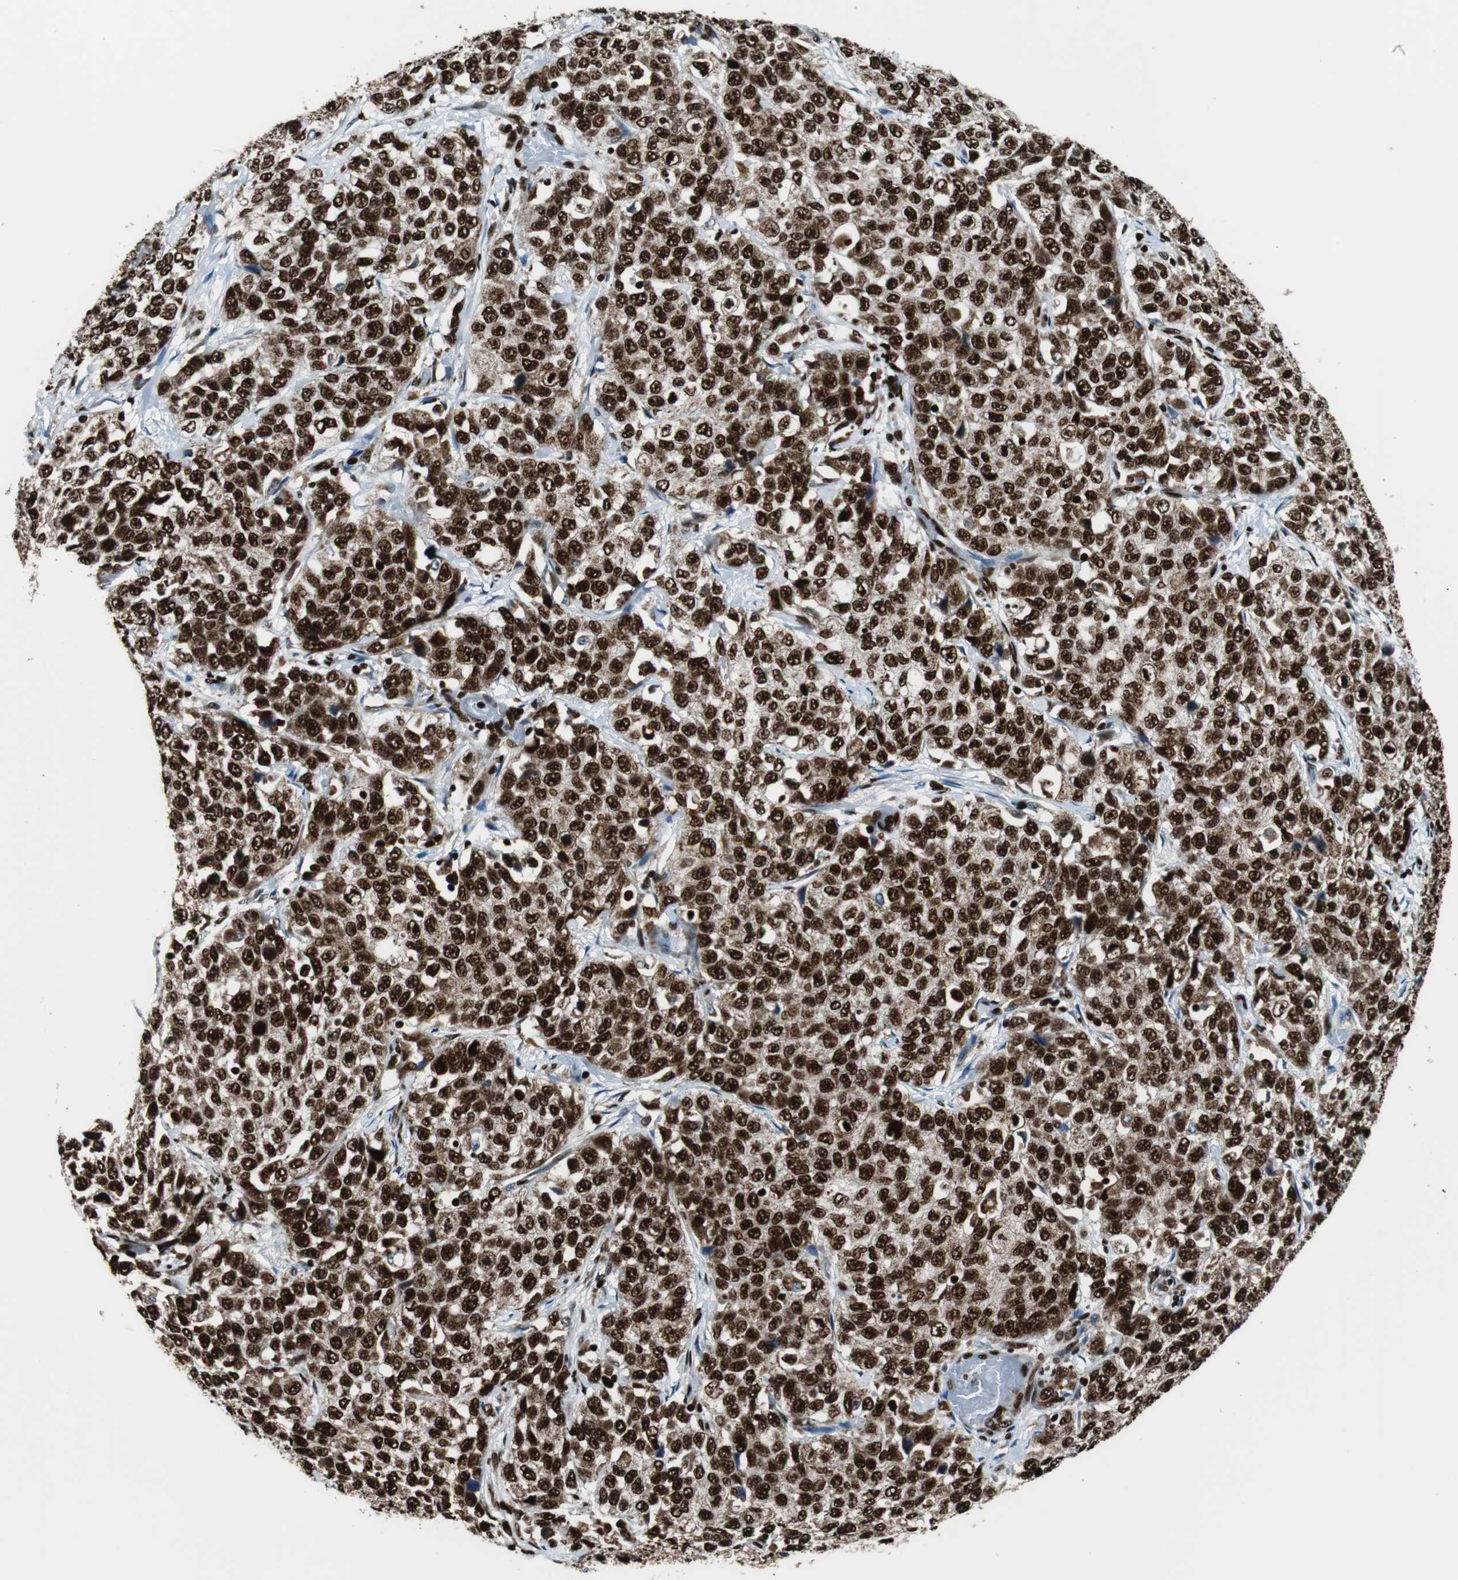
{"staining": {"intensity": "strong", "quantity": ">75%", "location": "nuclear"}, "tissue": "stomach cancer", "cell_type": "Tumor cells", "image_type": "cancer", "snomed": [{"axis": "morphology", "description": "Normal tissue, NOS"}, {"axis": "morphology", "description": "Adenocarcinoma, NOS"}, {"axis": "topography", "description": "Stomach"}], "caption": "This micrograph exhibits IHC staining of stomach cancer (adenocarcinoma), with high strong nuclear expression in approximately >75% of tumor cells.", "gene": "HDAC1", "patient": {"sex": "male", "age": 48}}